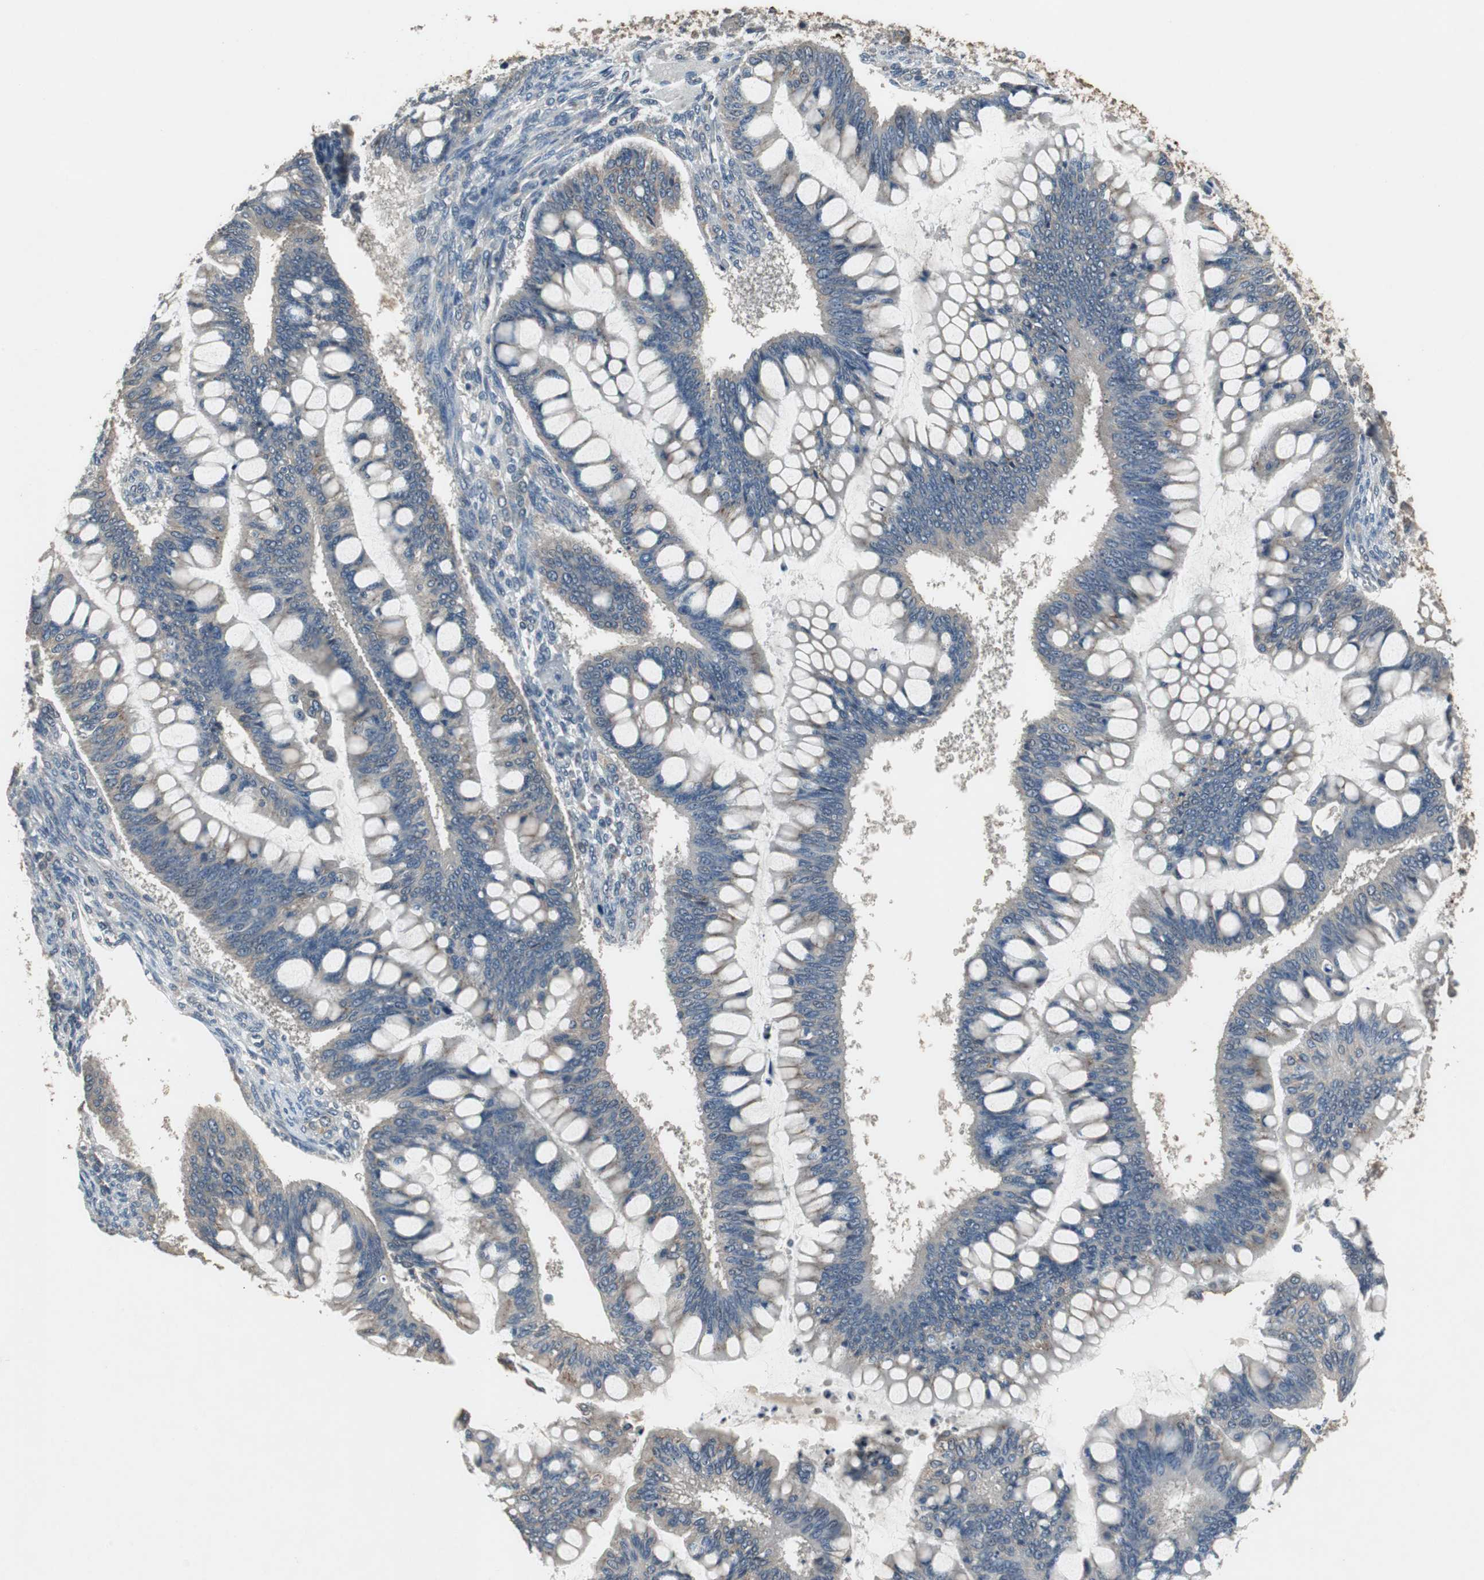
{"staining": {"intensity": "weak", "quantity": "<25%", "location": "cytoplasmic/membranous"}, "tissue": "ovarian cancer", "cell_type": "Tumor cells", "image_type": "cancer", "snomed": [{"axis": "morphology", "description": "Cystadenocarcinoma, mucinous, NOS"}, {"axis": "topography", "description": "Ovary"}], "caption": "An immunohistochemistry (IHC) image of ovarian mucinous cystadenocarcinoma is shown. There is no staining in tumor cells of ovarian mucinous cystadenocarcinoma.", "gene": "PI4KB", "patient": {"sex": "female", "age": 73}}